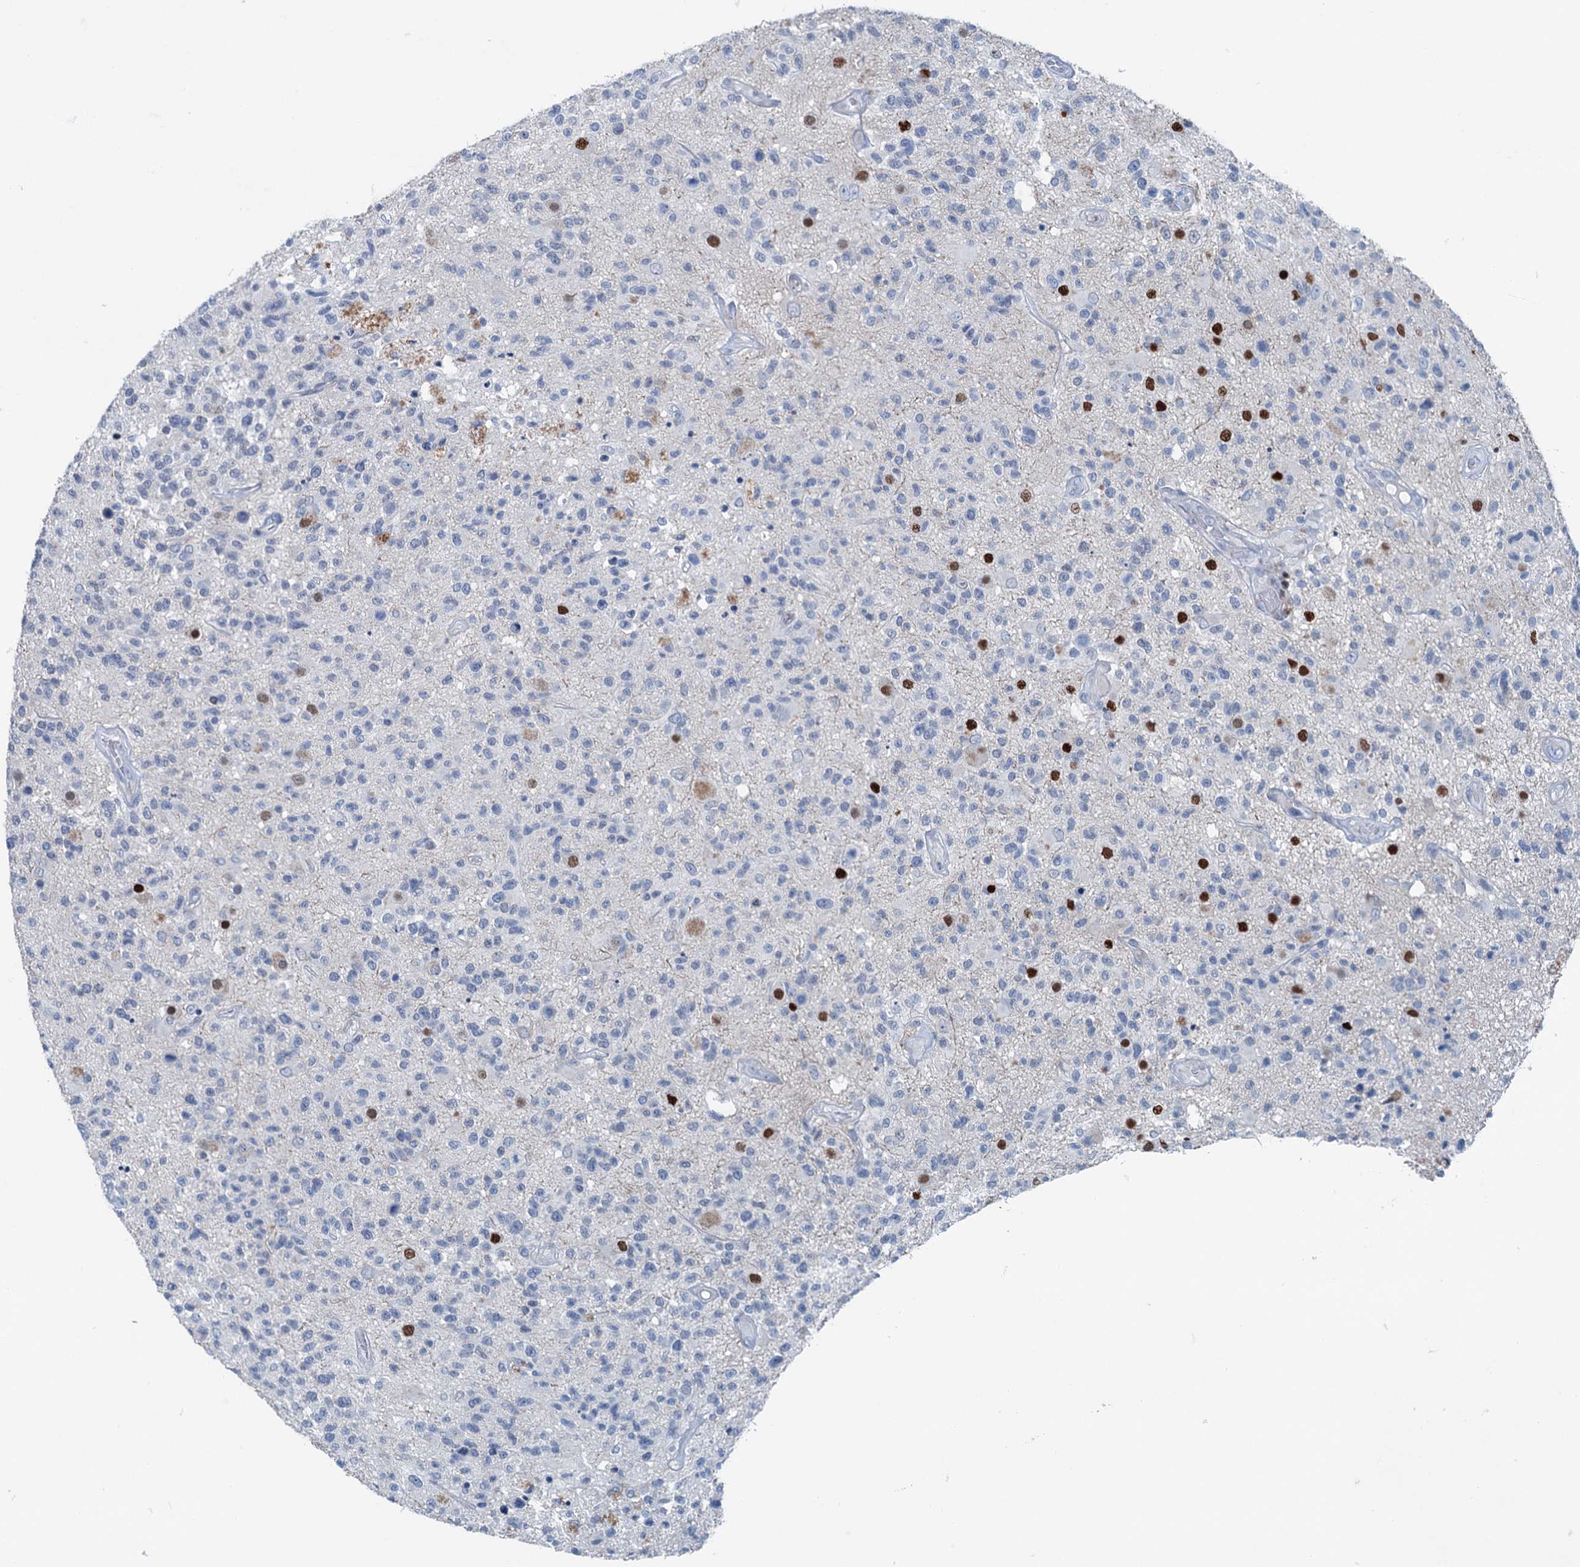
{"staining": {"intensity": "negative", "quantity": "none", "location": "none"}, "tissue": "glioma", "cell_type": "Tumor cells", "image_type": "cancer", "snomed": [{"axis": "morphology", "description": "Glioma, malignant, High grade"}, {"axis": "morphology", "description": "Glioblastoma, NOS"}, {"axis": "topography", "description": "Brain"}], "caption": "The image shows no significant positivity in tumor cells of glioblastoma.", "gene": "ELP4", "patient": {"sex": "male", "age": 60}}